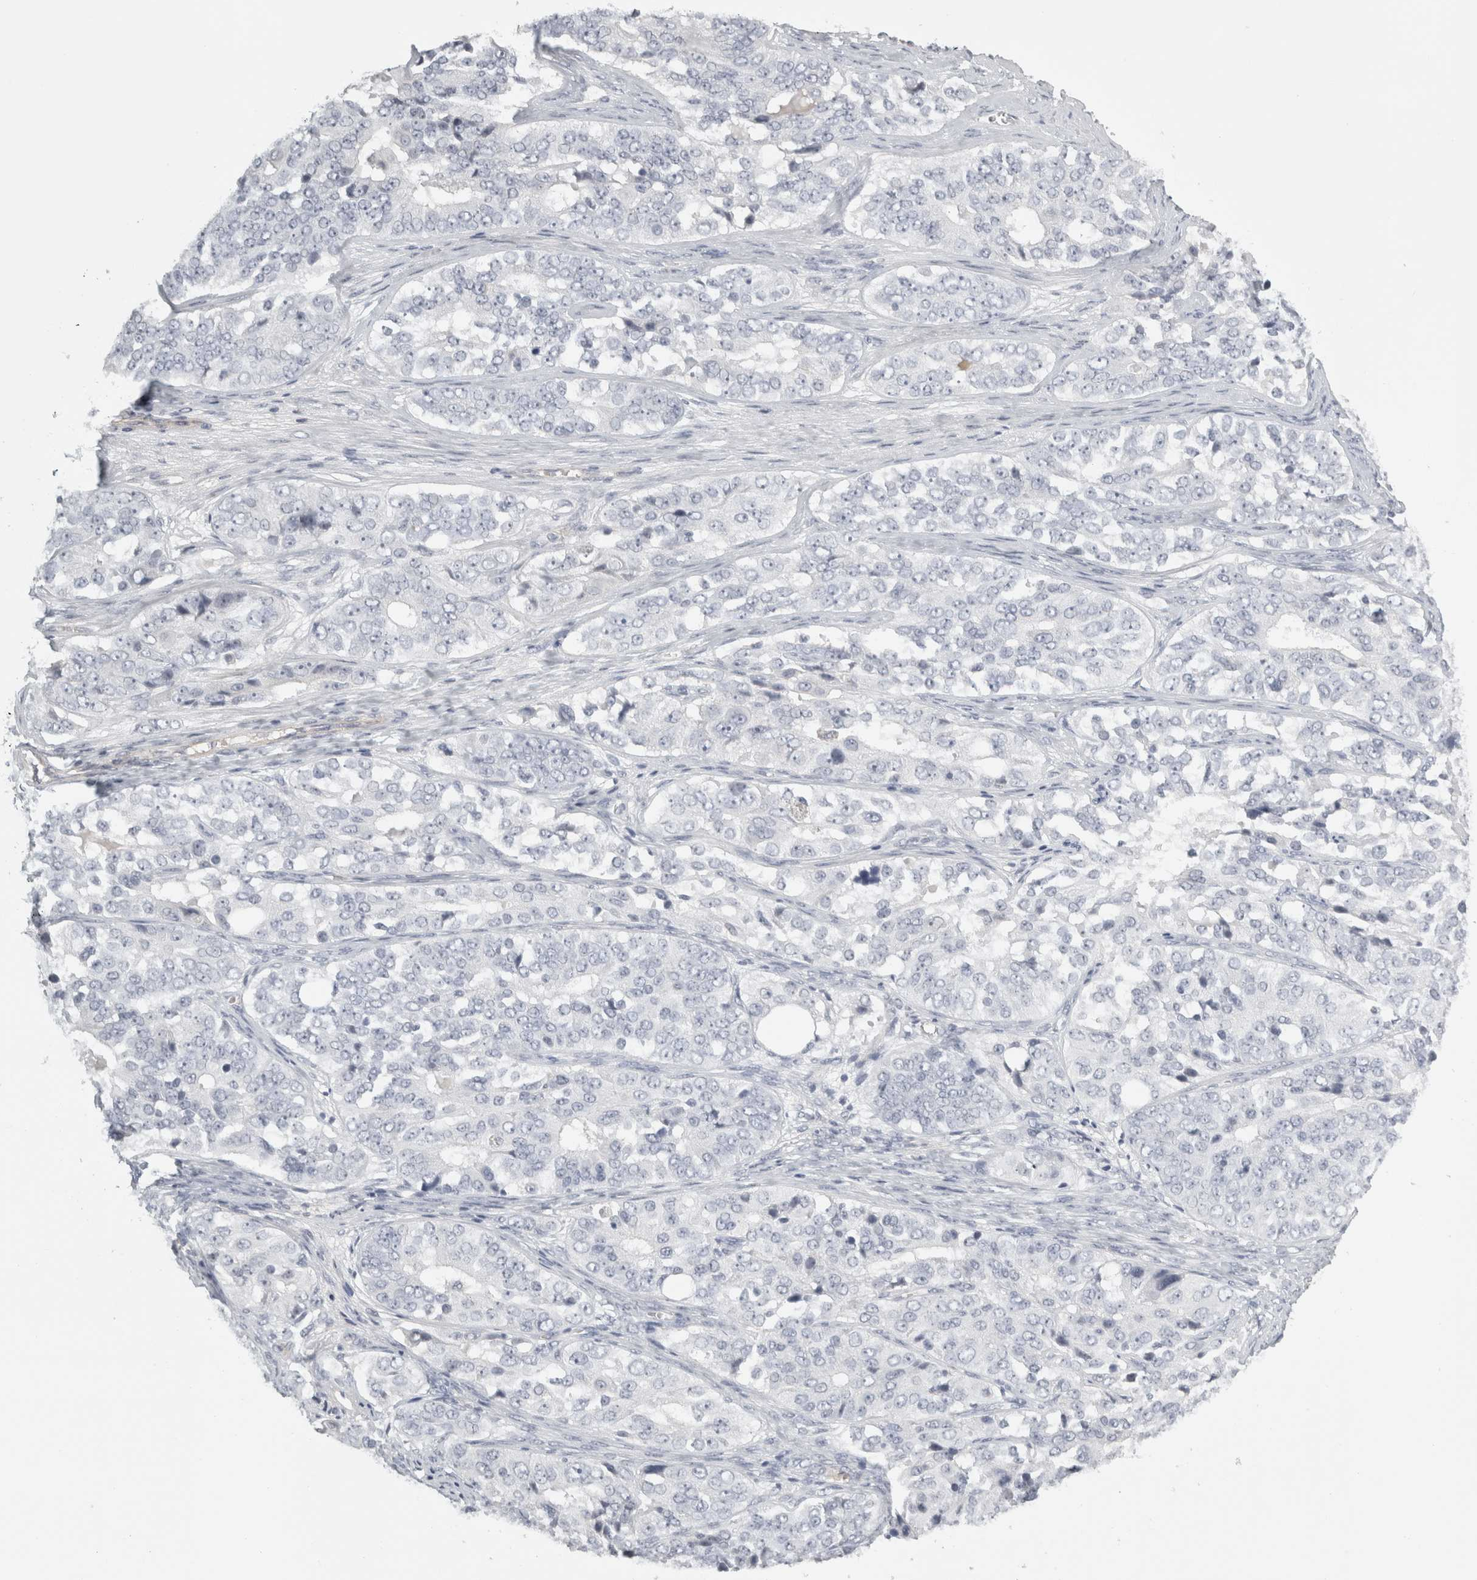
{"staining": {"intensity": "negative", "quantity": "none", "location": "none"}, "tissue": "ovarian cancer", "cell_type": "Tumor cells", "image_type": "cancer", "snomed": [{"axis": "morphology", "description": "Carcinoma, endometroid"}, {"axis": "topography", "description": "Ovary"}], "caption": "A micrograph of ovarian endometroid carcinoma stained for a protein shows no brown staining in tumor cells.", "gene": "FBLIM1", "patient": {"sex": "female", "age": 51}}